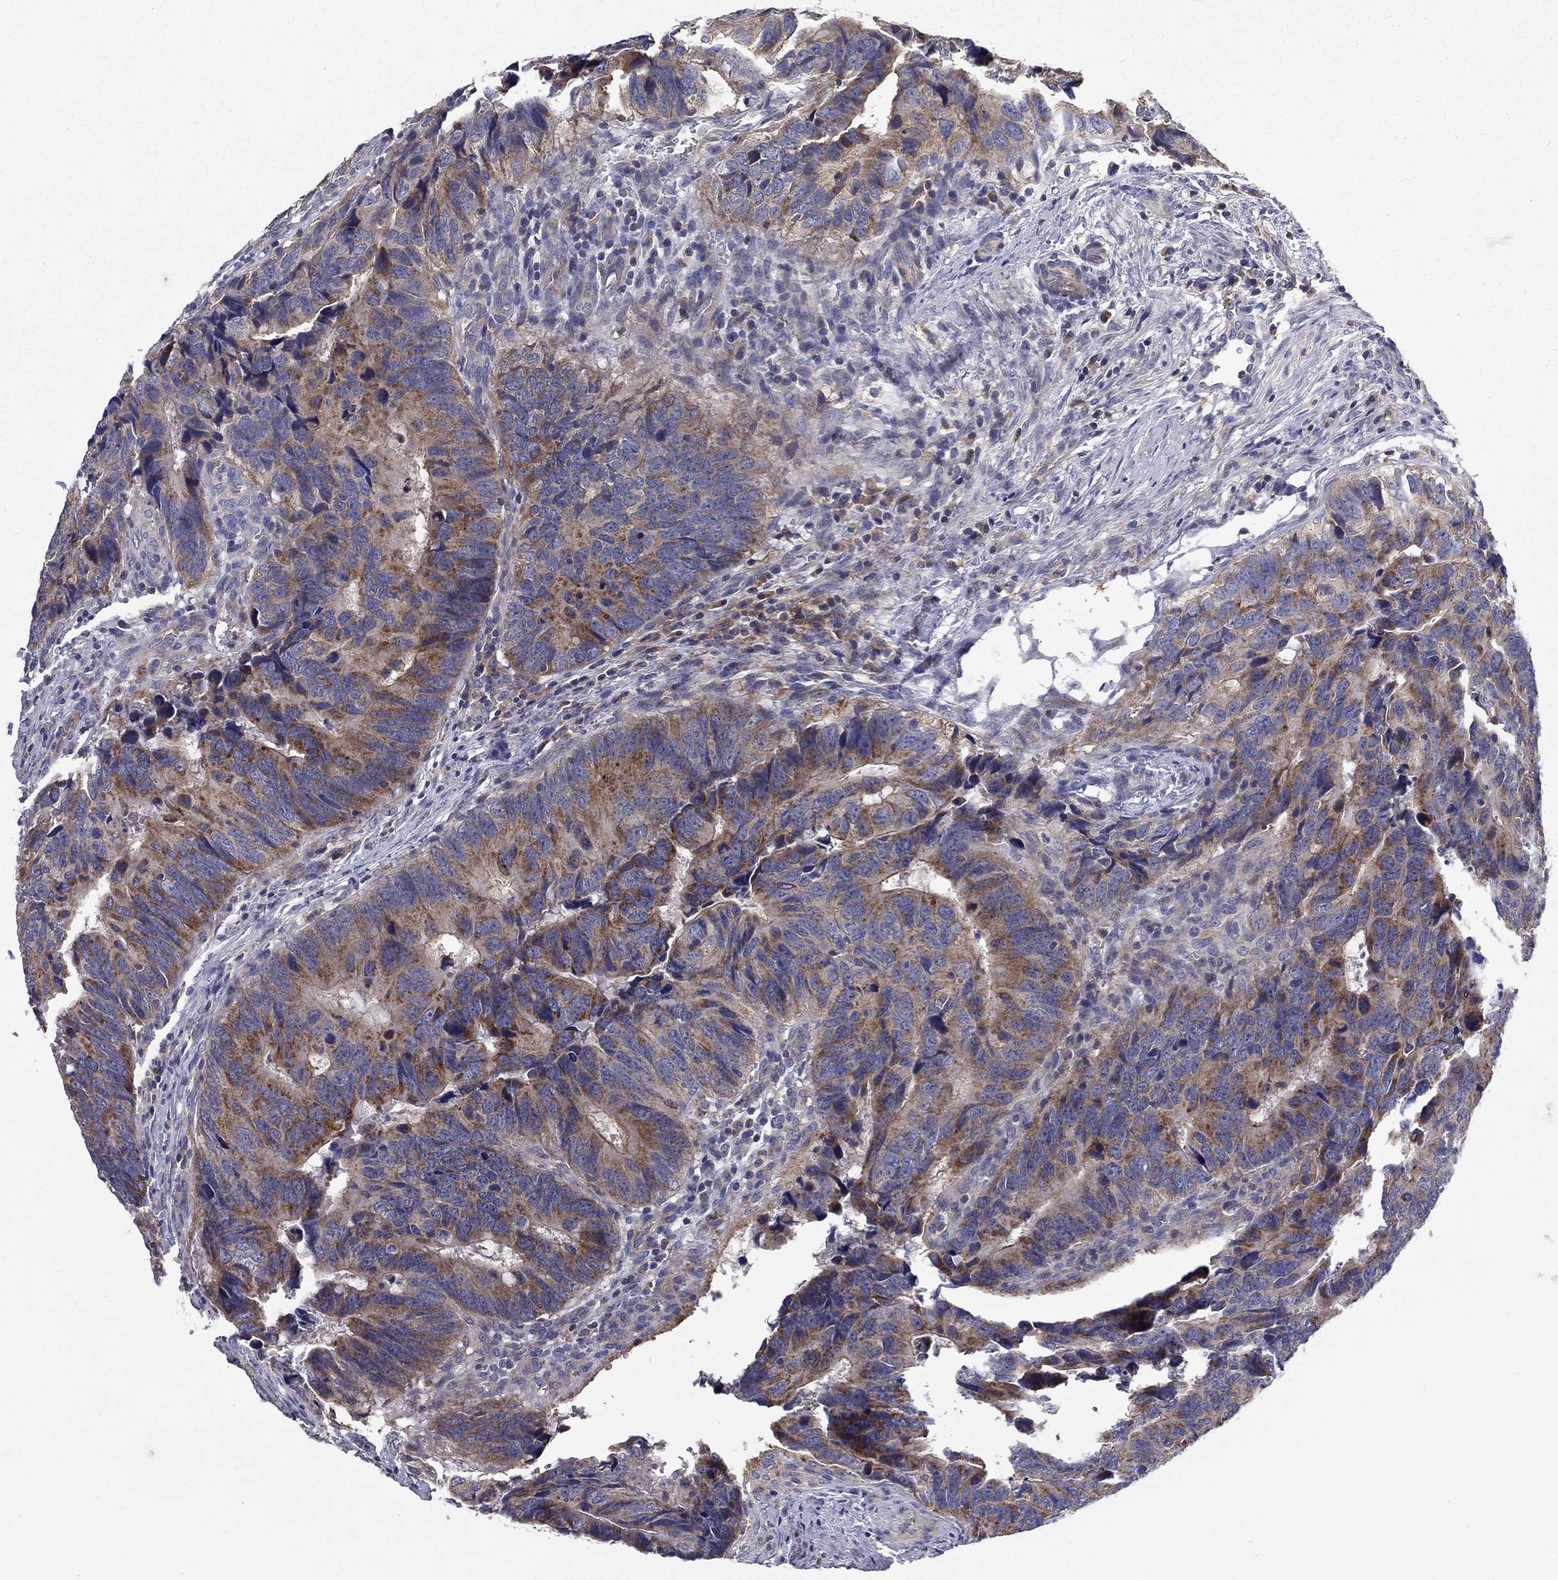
{"staining": {"intensity": "moderate", "quantity": "25%-75%", "location": "cytoplasmic/membranous"}, "tissue": "colorectal cancer", "cell_type": "Tumor cells", "image_type": "cancer", "snomed": [{"axis": "morphology", "description": "Adenocarcinoma, NOS"}, {"axis": "topography", "description": "Colon"}], "caption": "Immunohistochemistry histopathology image of human colorectal cancer stained for a protein (brown), which demonstrates medium levels of moderate cytoplasmic/membranous positivity in about 25%-75% of tumor cells.", "gene": "ALDH4A1", "patient": {"sex": "female", "age": 82}}